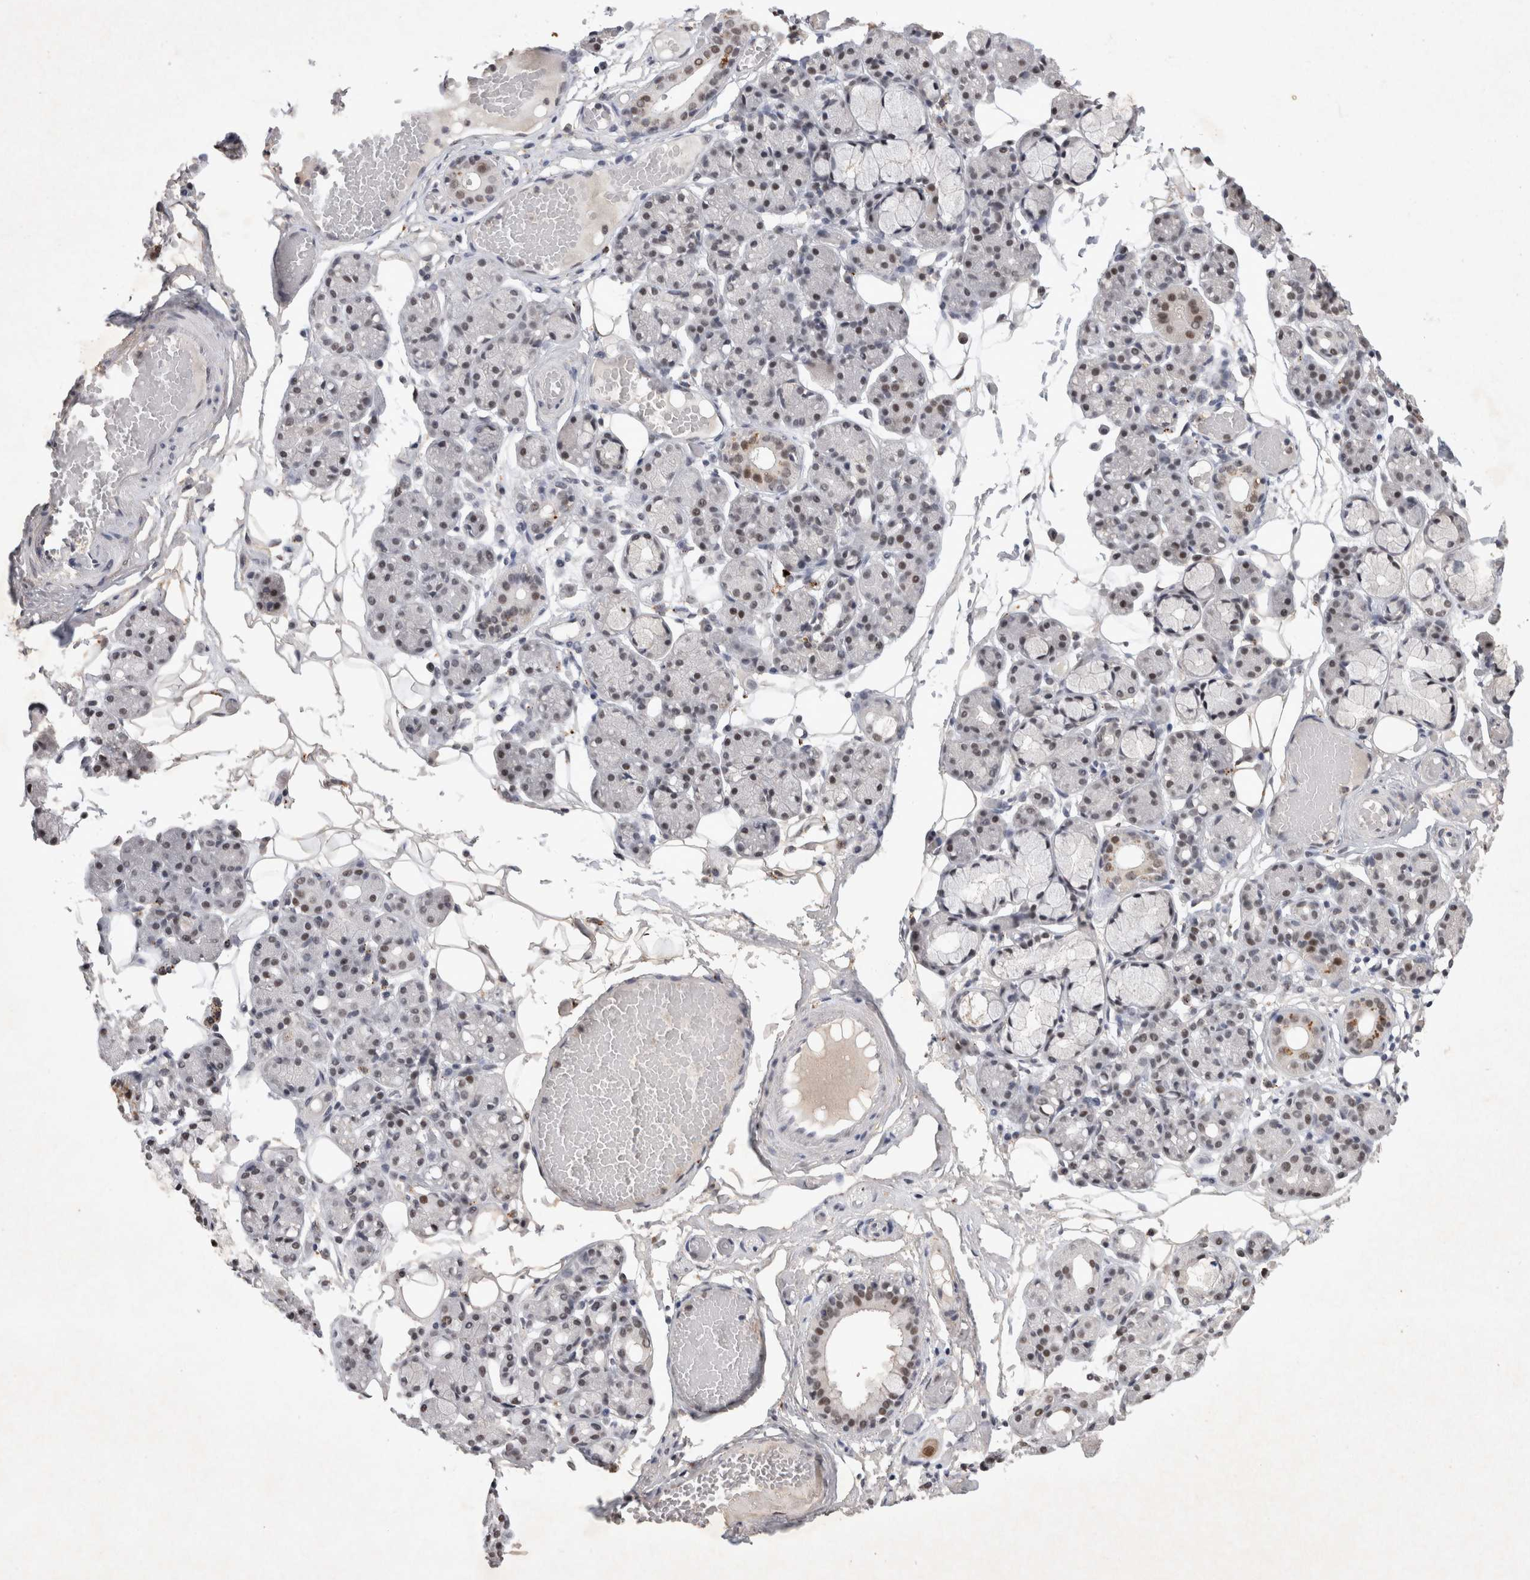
{"staining": {"intensity": "weak", "quantity": "25%-75%", "location": "nuclear"}, "tissue": "salivary gland", "cell_type": "Glandular cells", "image_type": "normal", "snomed": [{"axis": "morphology", "description": "Normal tissue, NOS"}, {"axis": "topography", "description": "Salivary gland"}], "caption": "Immunohistochemistry of normal salivary gland demonstrates low levels of weak nuclear positivity in approximately 25%-75% of glandular cells.", "gene": "XRCC5", "patient": {"sex": "male", "age": 63}}